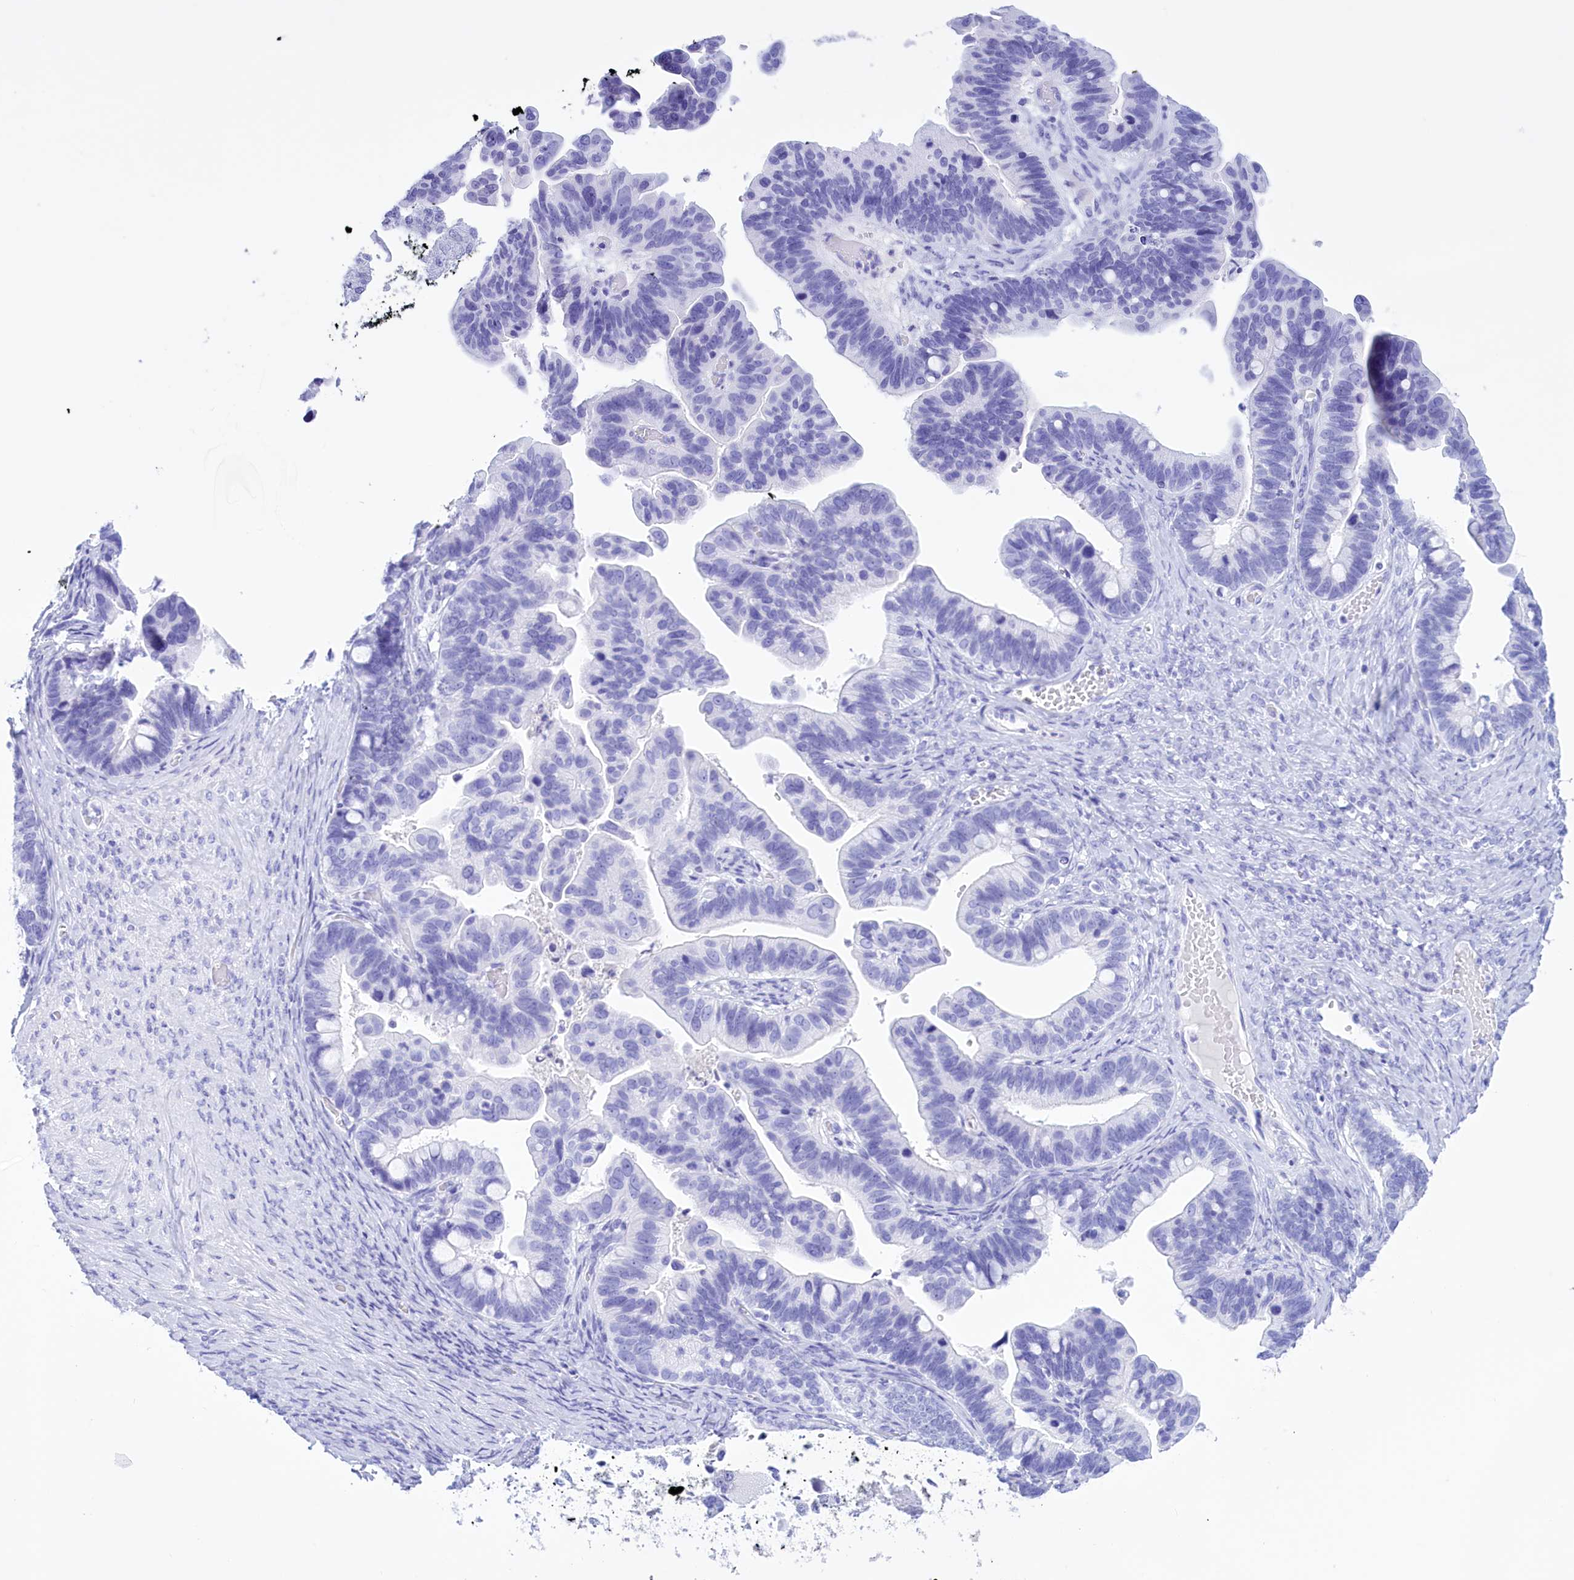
{"staining": {"intensity": "negative", "quantity": "none", "location": "none"}, "tissue": "ovarian cancer", "cell_type": "Tumor cells", "image_type": "cancer", "snomed": [{"axis": "morphology", "description": "Cystadenocarcinoma, serous, NOS"}, {"axis": "topography", "description": "Ovary"}], "caption": "Ovarian cancer (serous cystadenocarcinoma) was stained to show a protein in brown. There is no significant staining in tumor cells. Brightfield microscopy of immunohistochemistry stained with DAB (brown) and hematoxylin (blue), captured at high magnification.", "gene": "BRI3", "patient": {"sex": "female", "age": 56}}